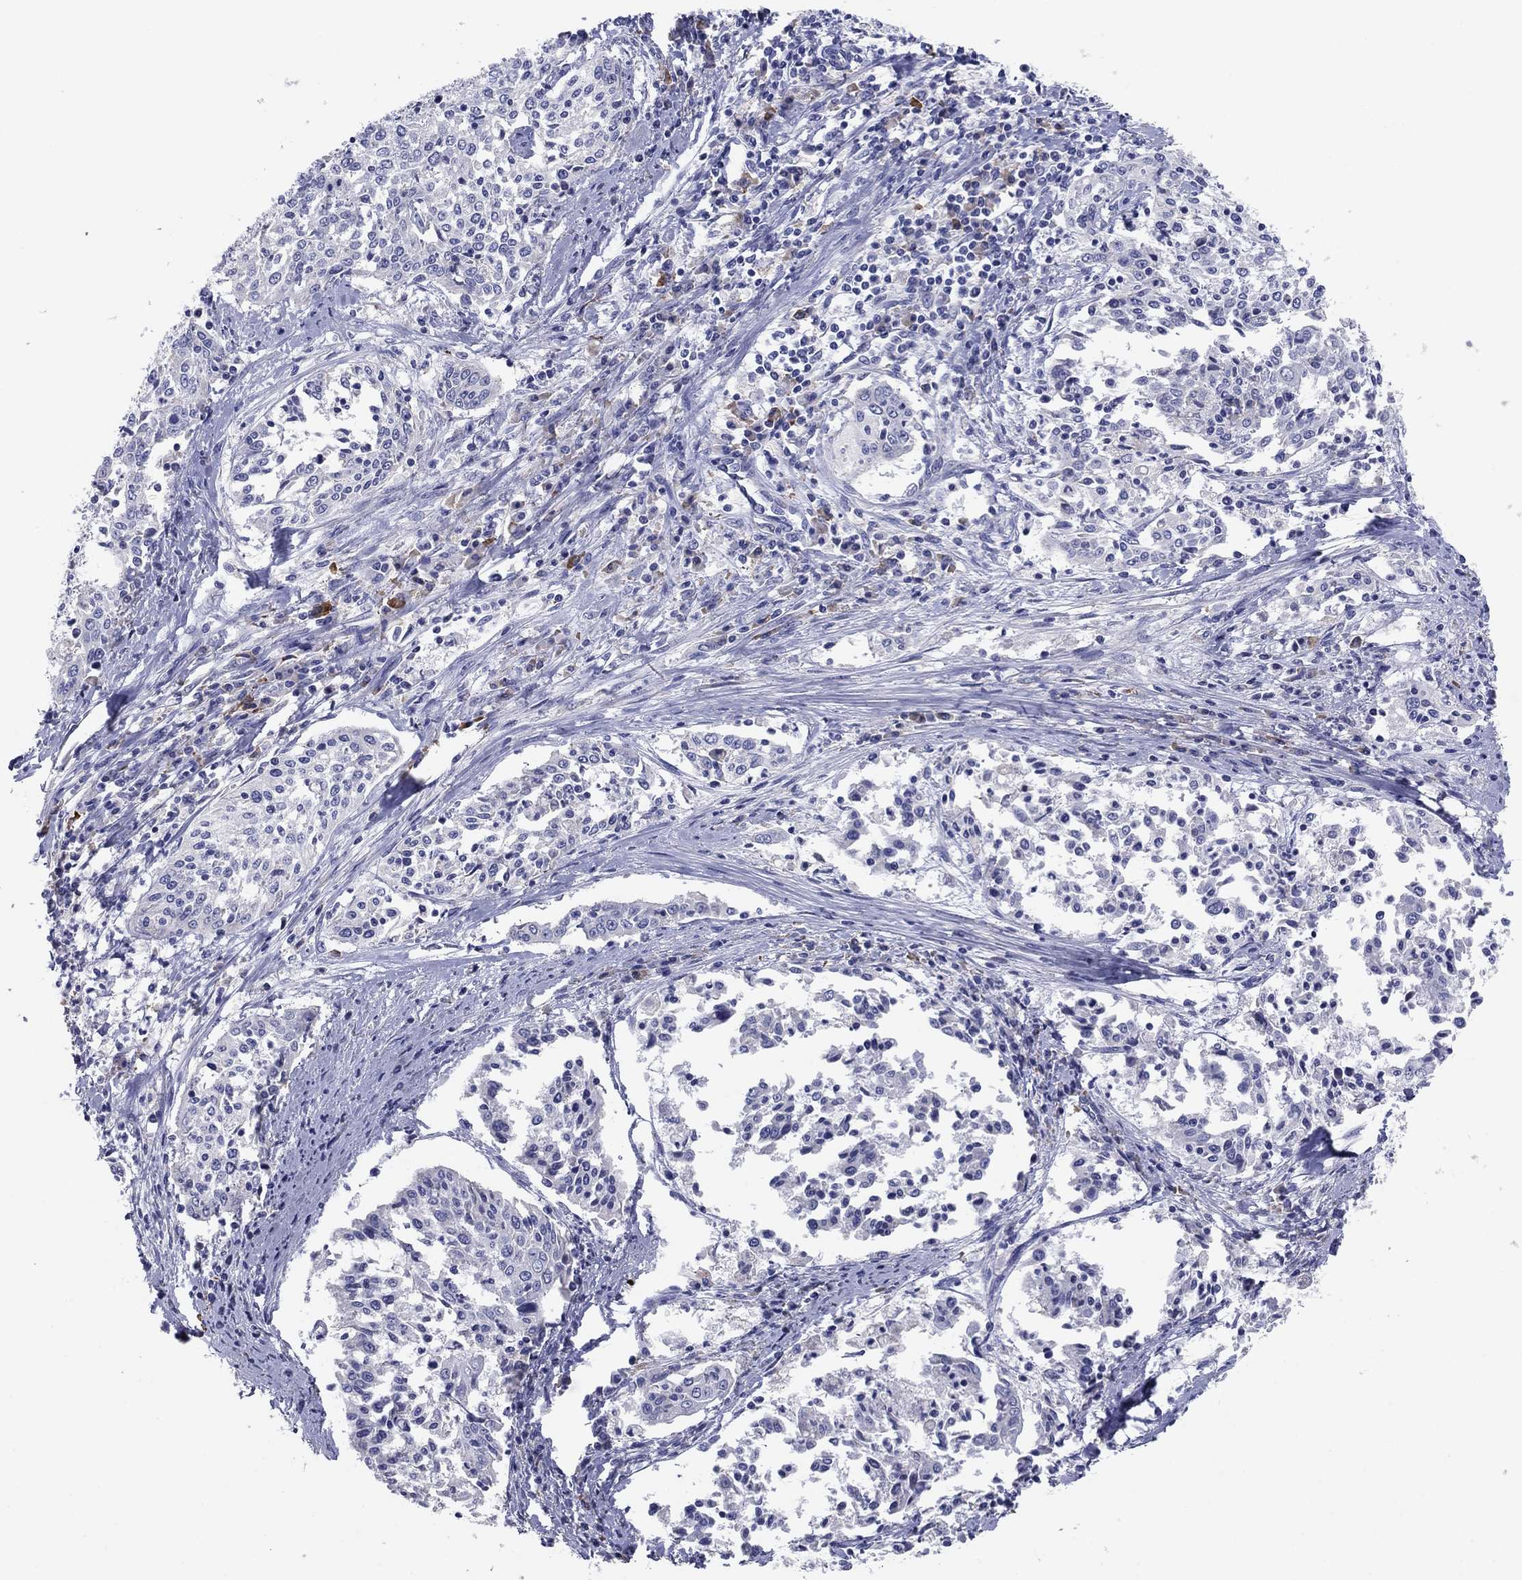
{"staining": {"intensity": "negative", "quantity": "none", "location": "none"}, "tissue": "cervical cancer", "cell_type": "Tumor cells", "image_type": "cancer", "snomed": [{"axis": "morphology", "description": "Squamous cell carcinoma, NOS"}, {"axis": "topography", "description": "Cervix"}], "caption": "Tumor cells show no significant staining in cervical cancer (squamous cell carcinoma). (Stains: DAB immunohistochemistry (IHC) with hematoxylin counter stain, Microscopy: brightfield microscopy at high magnification).", "gene": "GRK7", "patient": {"sex": "female", "age": 41}}